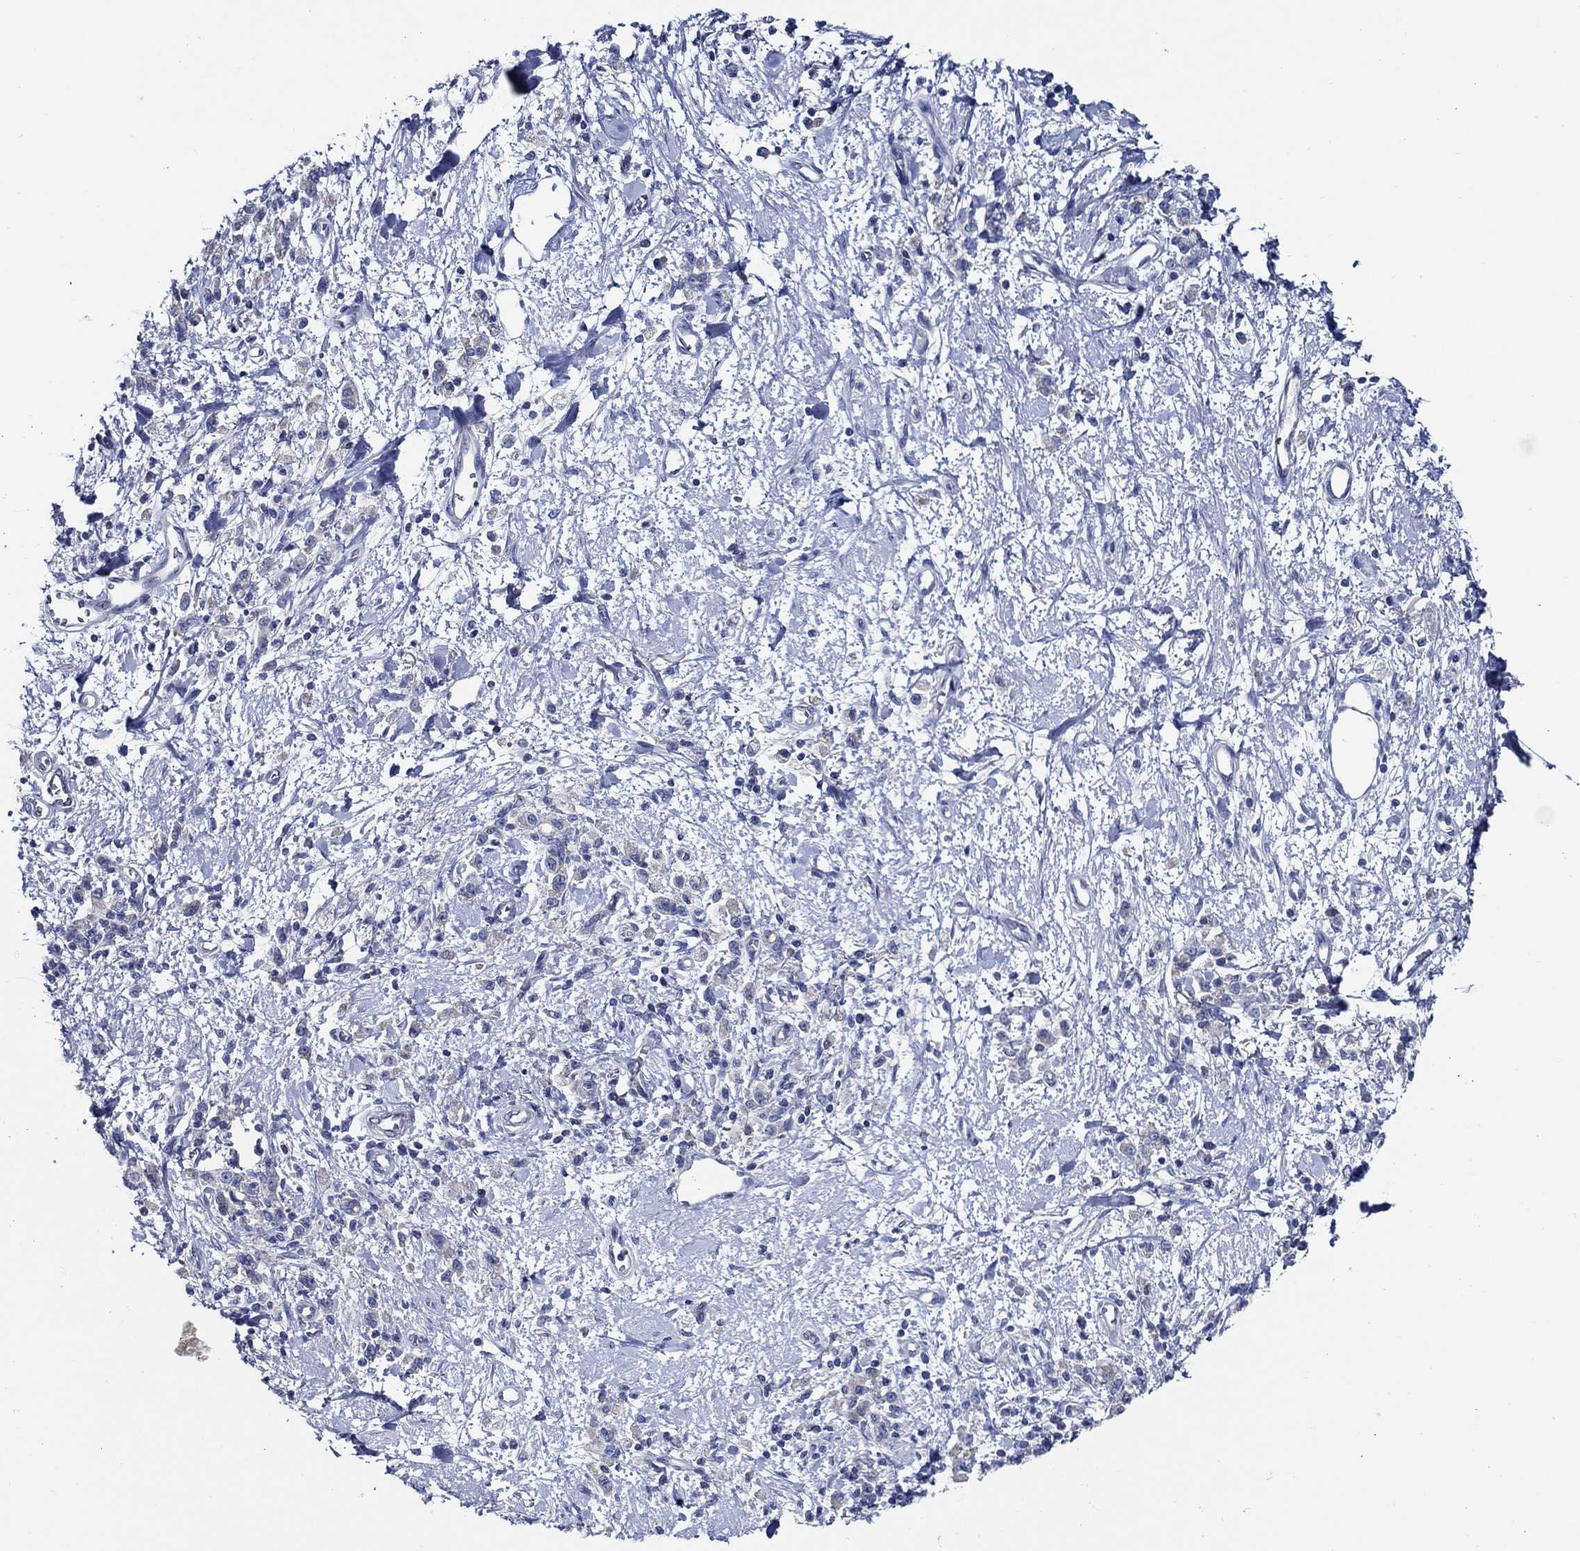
{"staining": {"intensity": "negative", "quantity": "none", "location": "none"}, "tissue": "stomach cancer", "cell_type": "Tumor cells", "image_type": "cancer", "snomed": [{"axis": "morphology", "description": "Adenocarcinoma, NOS"}, {"axis": "topography", "description": "Stomach"}], "caption": "IHC of stomach cancer (adenocarcinoma) demonstrates no positivity in tumor cells.", "gene": "SKOR1", "patient": {"sex": "male", "age": 77}}